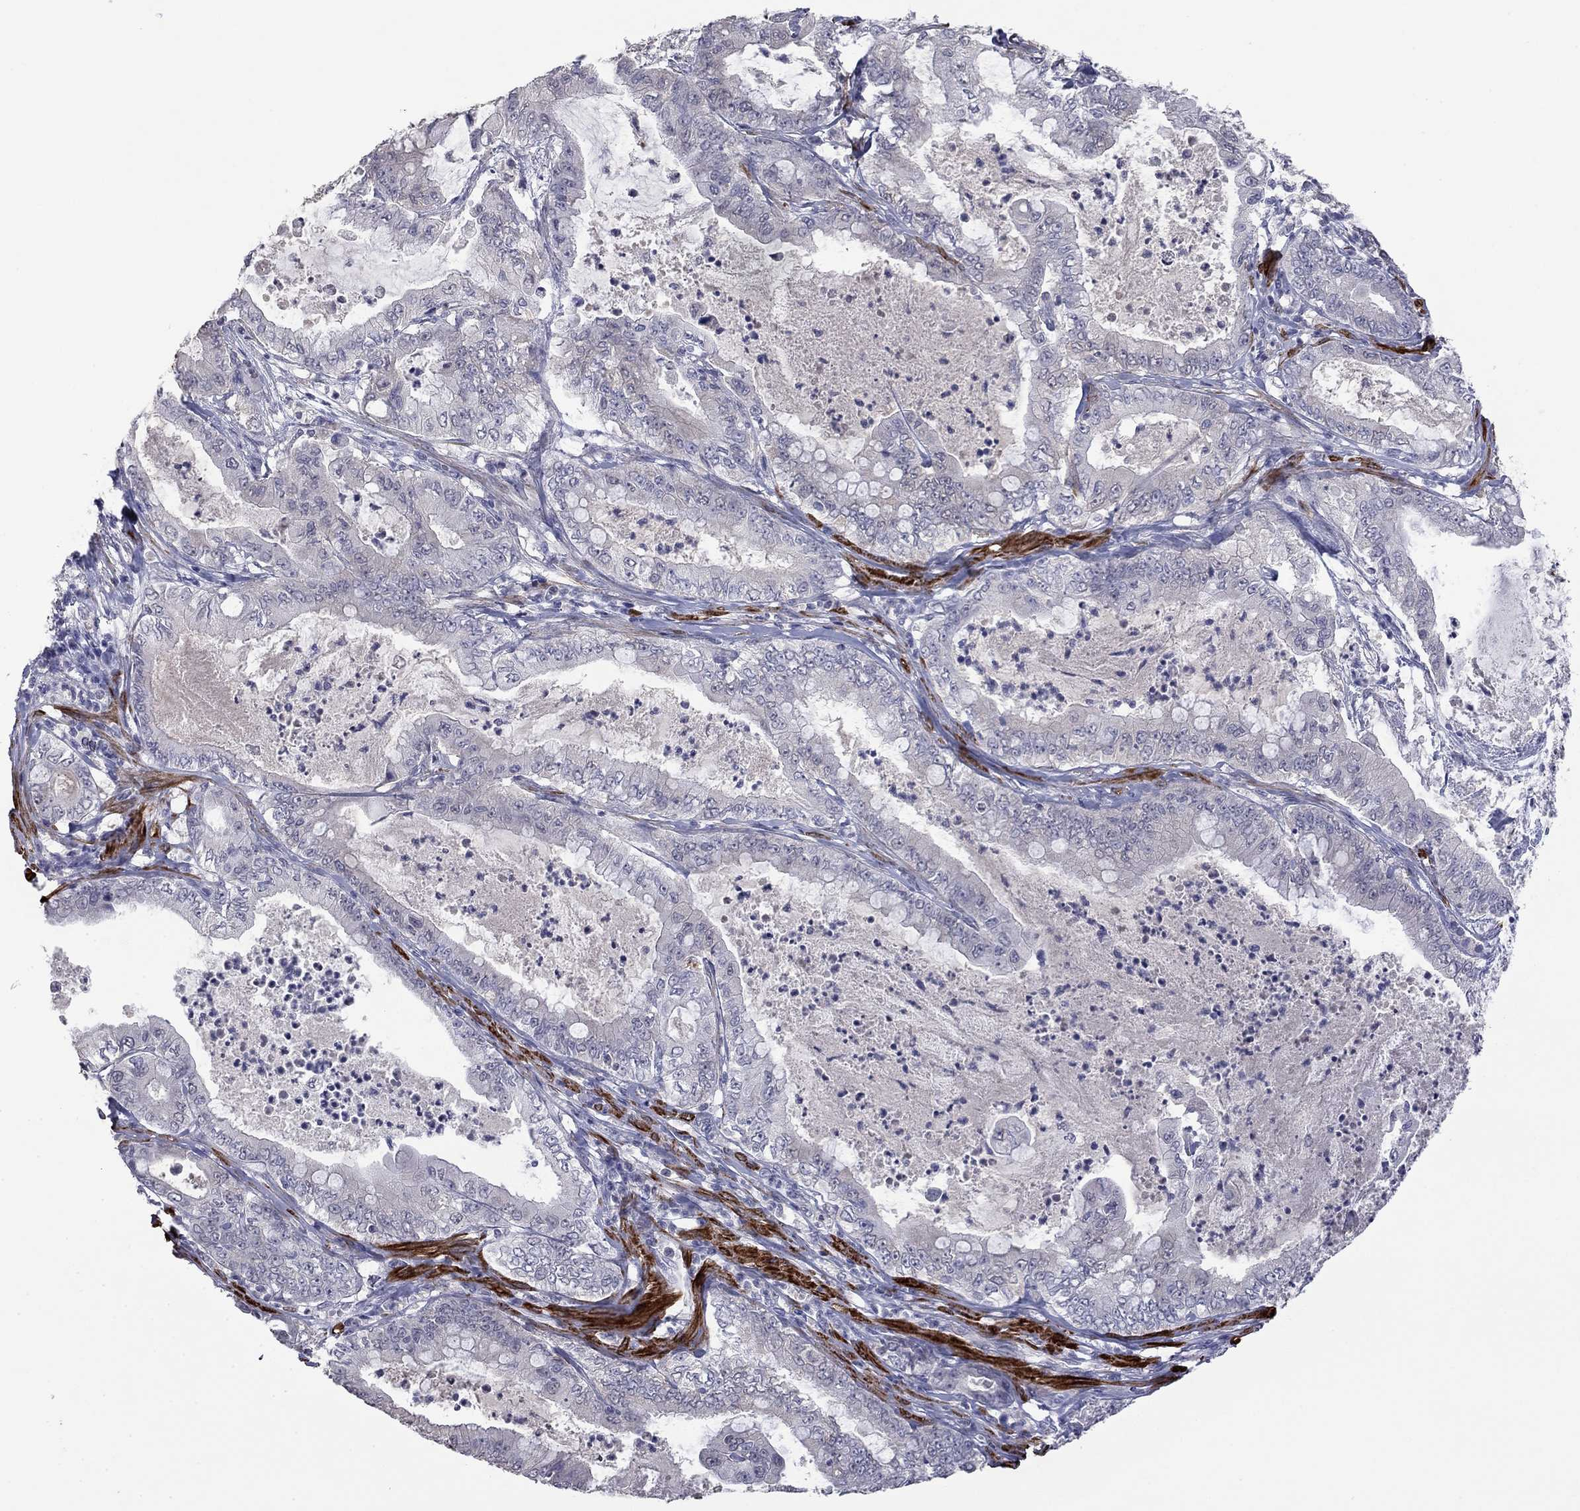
{"staining": {"intensity": "negative", "quantity": "none", "location": "none"}, "tissue": "pancreatic cancer", "cell_type": "Tumor cells", "image_type": "cancer", "snomed": [{"axis": "morphology", "description": "Adenocarcinoma, NOS"}, {"axis": "topography", "description": "Pancreas"}], "caption": "Immunohistochemistry (IHC) of human pancreatic cancer exhibits no expression in tumor cells.", "gene": "IP6K3", "patient": {"sex": "male", "age": 71}}